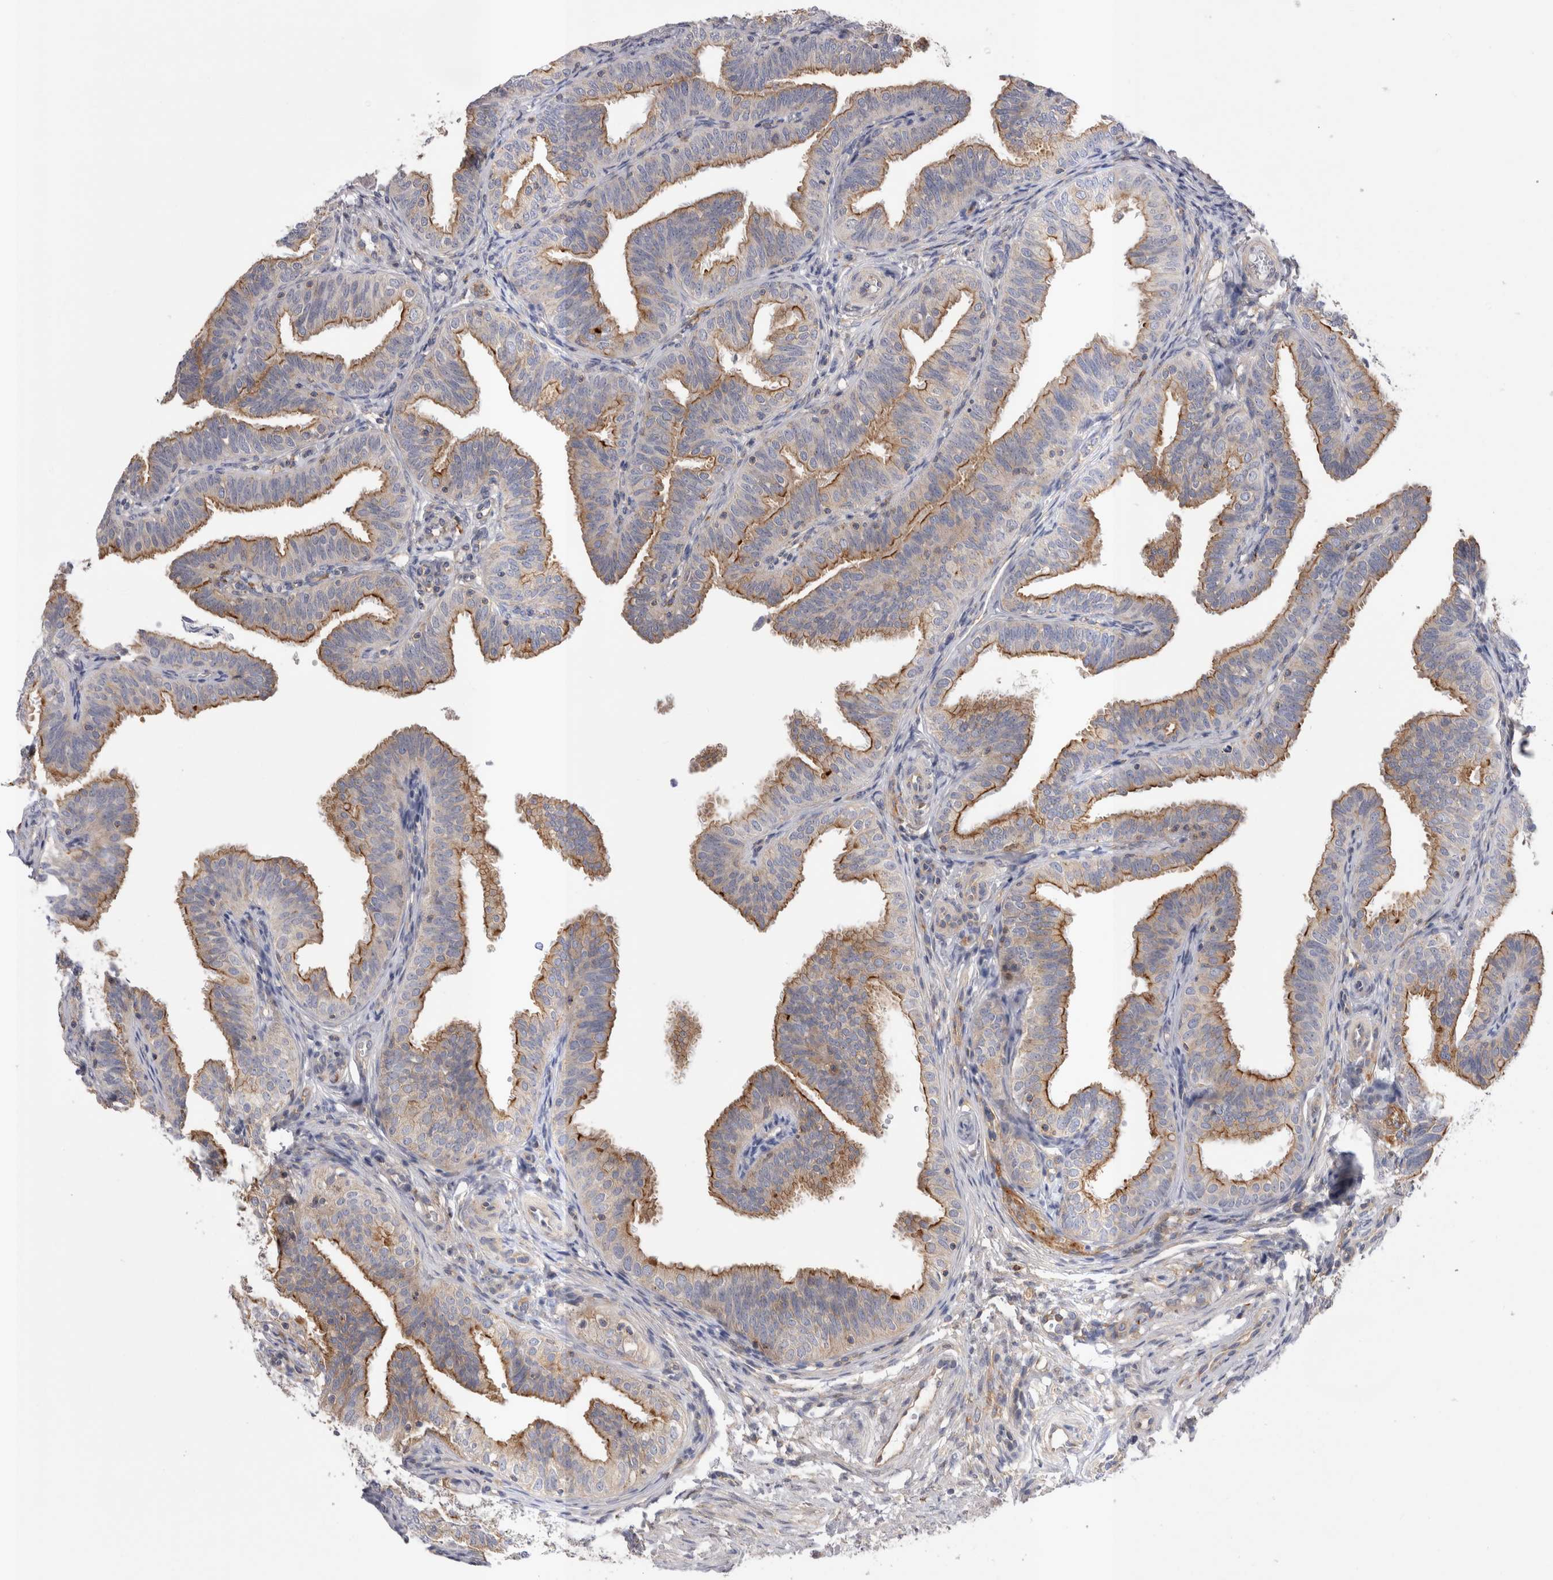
{"staining": {"intensity": "moderate", "quantity": "25%-75%", "location": "cytoplasmic/membranous"}, "tissue": "fallopian tube", "cell_type": "Glandular cells", "image_type": "normal", "snomed": [{"axis": "morphology", "description": "Normal tissue, NOS"}, {"axis": "topography", "description": "Fallopian tube"}], "caption": "High-magnification brightfield microscopy of benign fallopian tube stained with DAB (3,3'-diaminobenzidine) (brown) and counterstained with hematoxylin (blue). glandular cells exhibit moderate cytoplasmic/membranous staining is present in approximately25%-75% of cells.", "gene": "RAB11FIP1", "patient": {"sex": "female", "age": 35}}